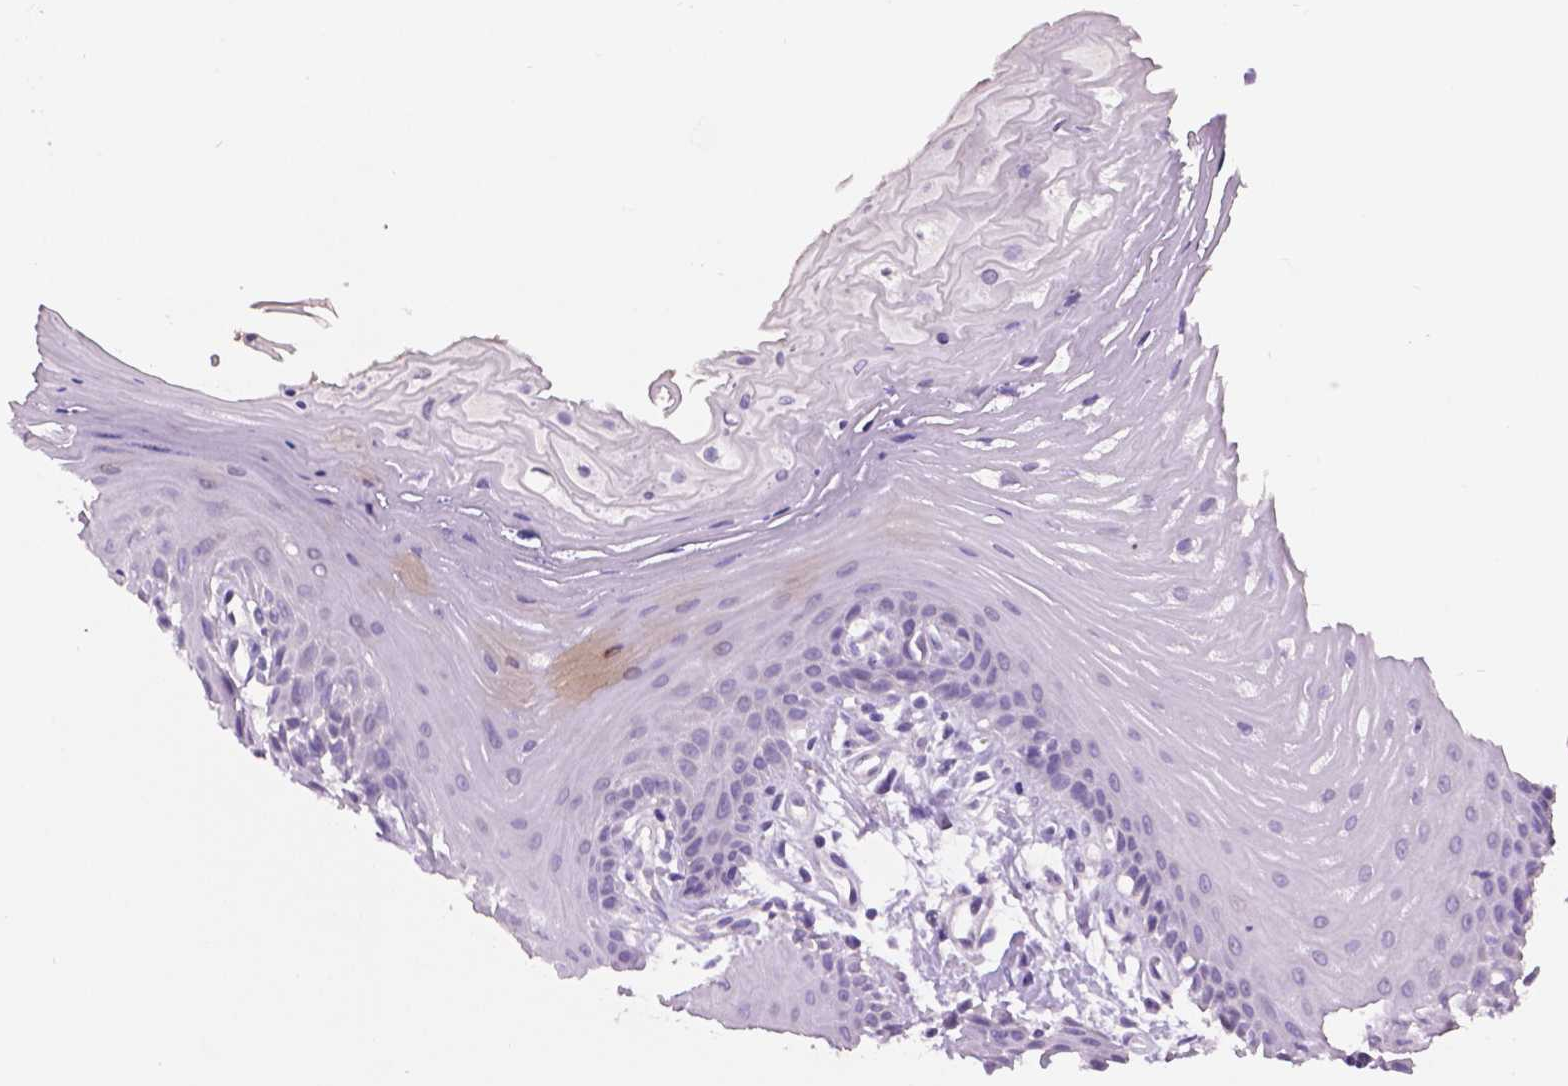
{"staining": {"intensity": "negative", "quantity": "none", "location": "none"}, "tissue": "oral mucosa", "cell_type": "Squamous epithelial cells", "image_type": "normal", "snomed": [{"axis": "morphology", "description": "Normal tissue, NOS"}, {"axis": "morphology", "description": "Normal morphology"}, {"axis": "topography", "description": "Oral tissue"}], "caption": "This is a histopathology image of immunohistochemistry staining of unremarkable oral mucosa, which shows no expression in squamous epithelial cells.", "gene": "TNNI2", "patient": {"sex": "female", "age": 76}}